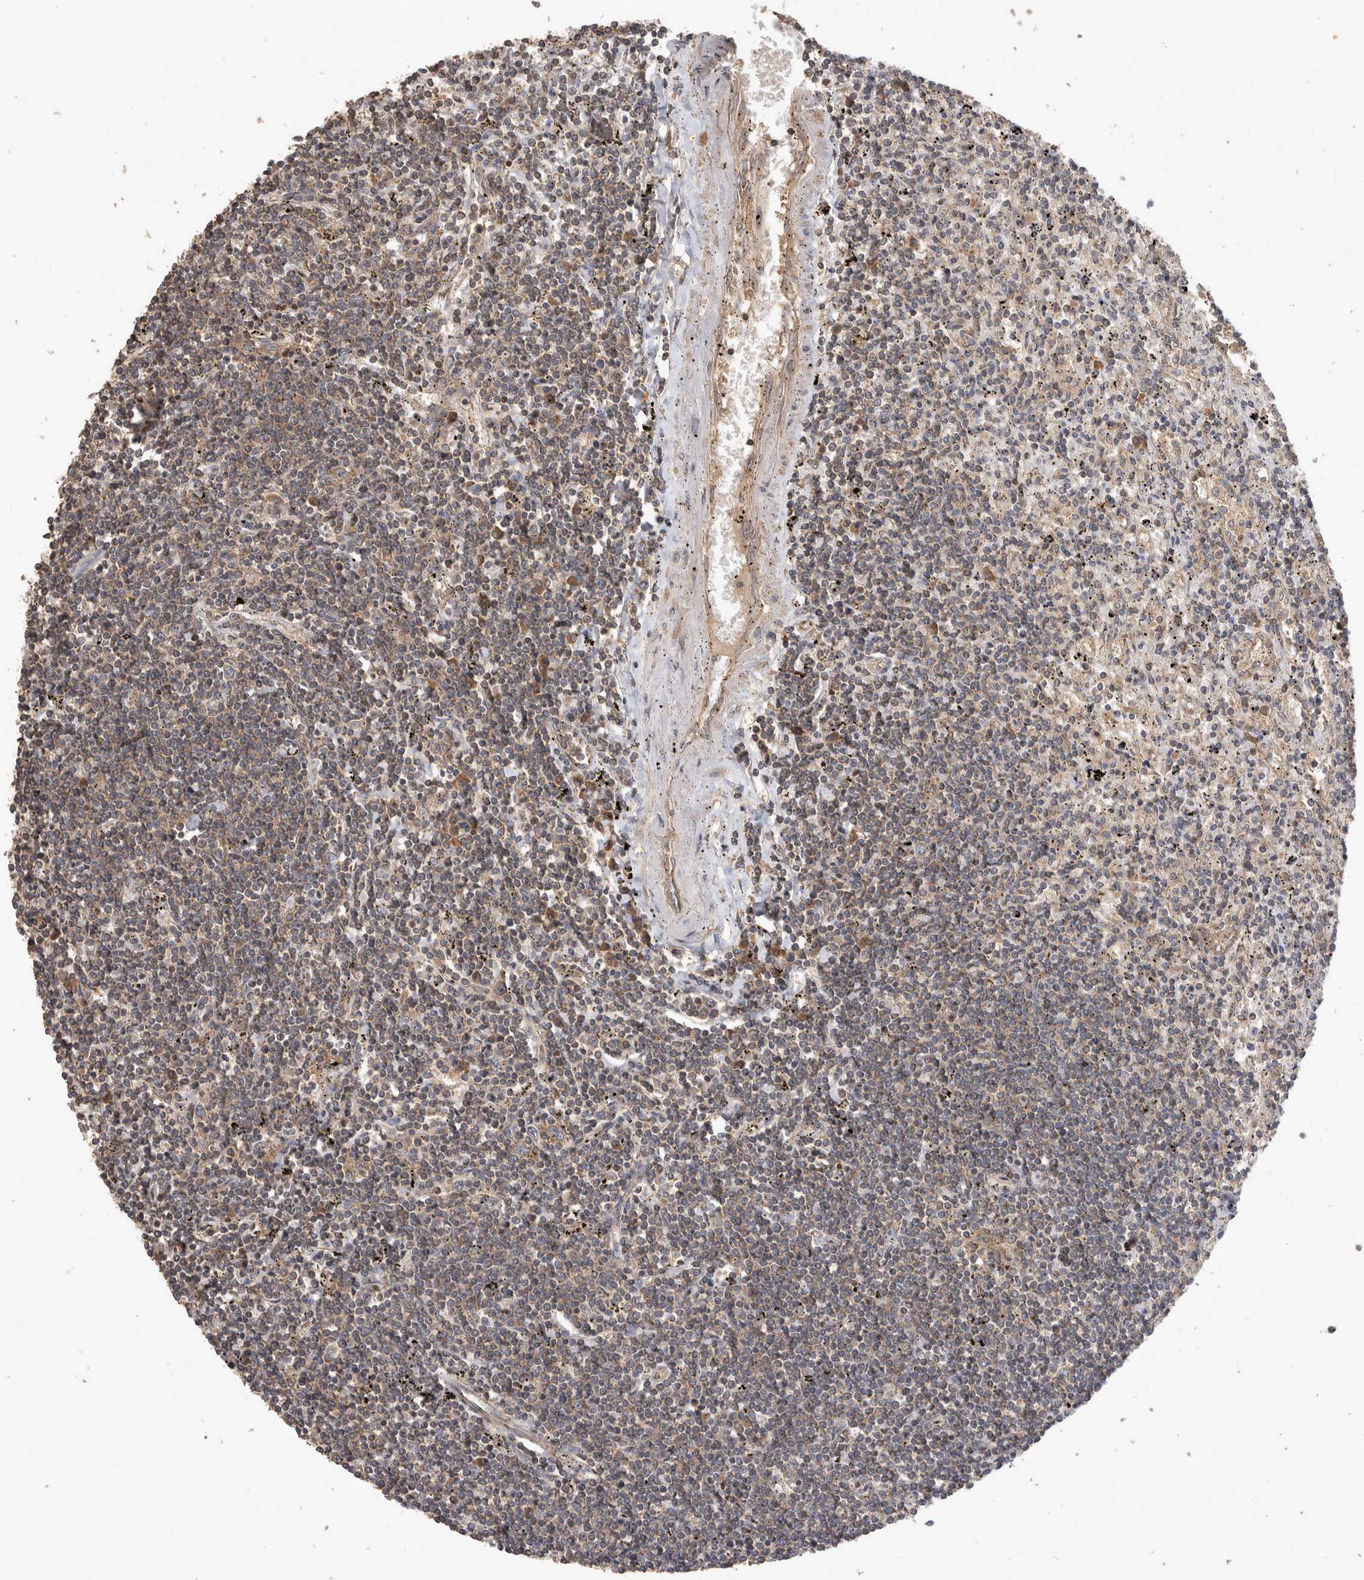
{"staining": {"intensity": "weak", "quantity": ">75%", "location": "cytoplasmic/membranous"}, "tissue": "lymphoma", "cell_type": "Tumor cells", "image_type": "cancer", "snomed": [{"axis": "morphology", "description": "Malignant lymphoma, non-Hodgkin's type, Low grade"}, {"axis": "topography", "description": "Spleen"}], "caption": "Immunohistochemical staining of malignant lymphoma, non-Hodgkin's type (low-grade) displays weak cytoplasmic/membranous protein positivity in approximately >75% of tumor cells. Using DAB (3,3'-diaminobenzidine) (brown) and hematoxylin (blue) stains, captured at high magnification using brightfield microscopy.", "gene": "IFRD1", "patient": {"sex": "male", "age": 76}}